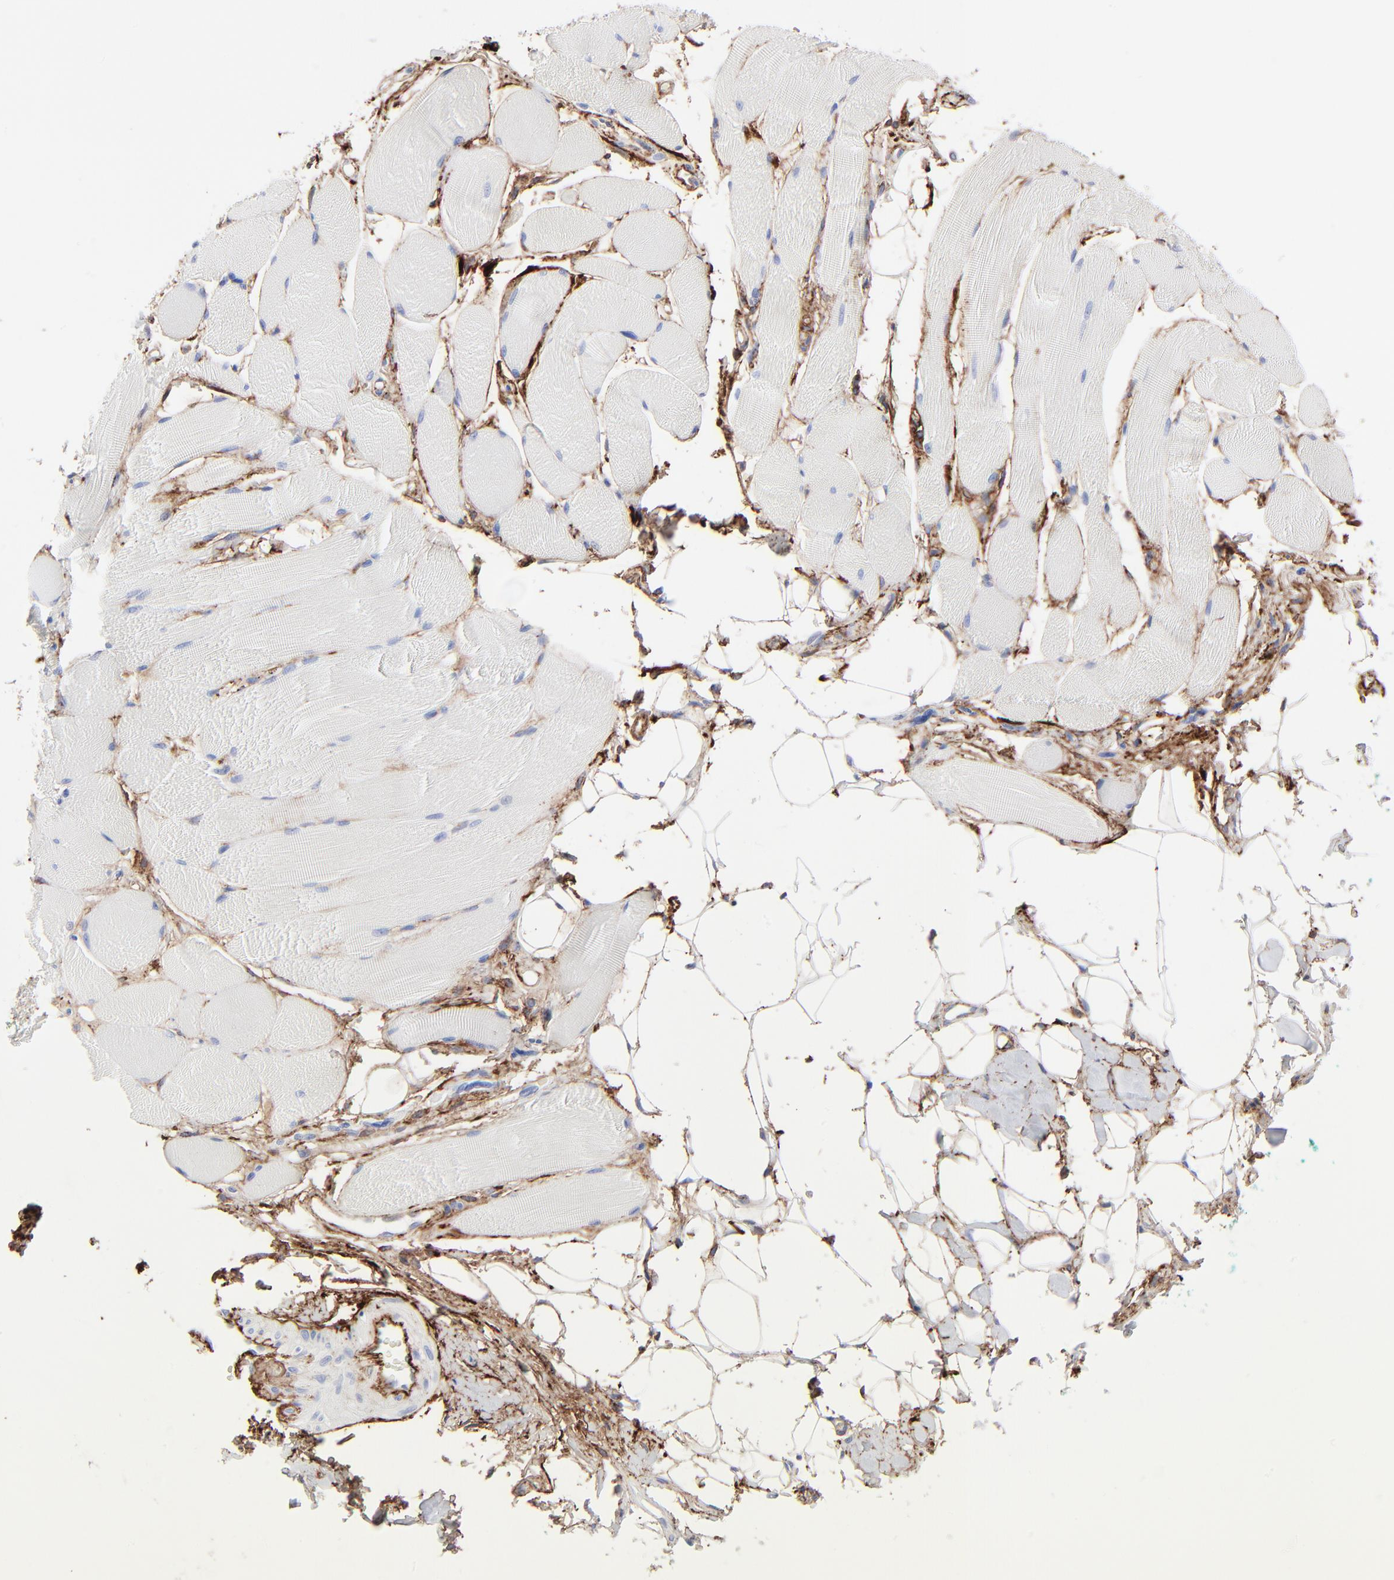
{"staining": {"intensity": "negative", "quantity": "none", "location": "none"}, "tissue": "skeletal muscle", "cell_type": "Myocytes", "image_type": "normal", "snomed": [{"axis": "morphology", "description": "Normal tissue, NOS"}, {"axis": "topography", "description": "Skeletal muscle"}, {"axis": "topography", "description": "Peripheral nerve tissue"}], "caption": "Image shows no significant protein expression in myocytes of normal skeletal muscle. Brightfield microscopy of IHC stained with DAB (3,3'-diaminobenzidine) (brown) and hematoxylin (blue), captured at high magnification.", "gene": "FBLN2", "patient": {"sex": "female", "age": 84}}